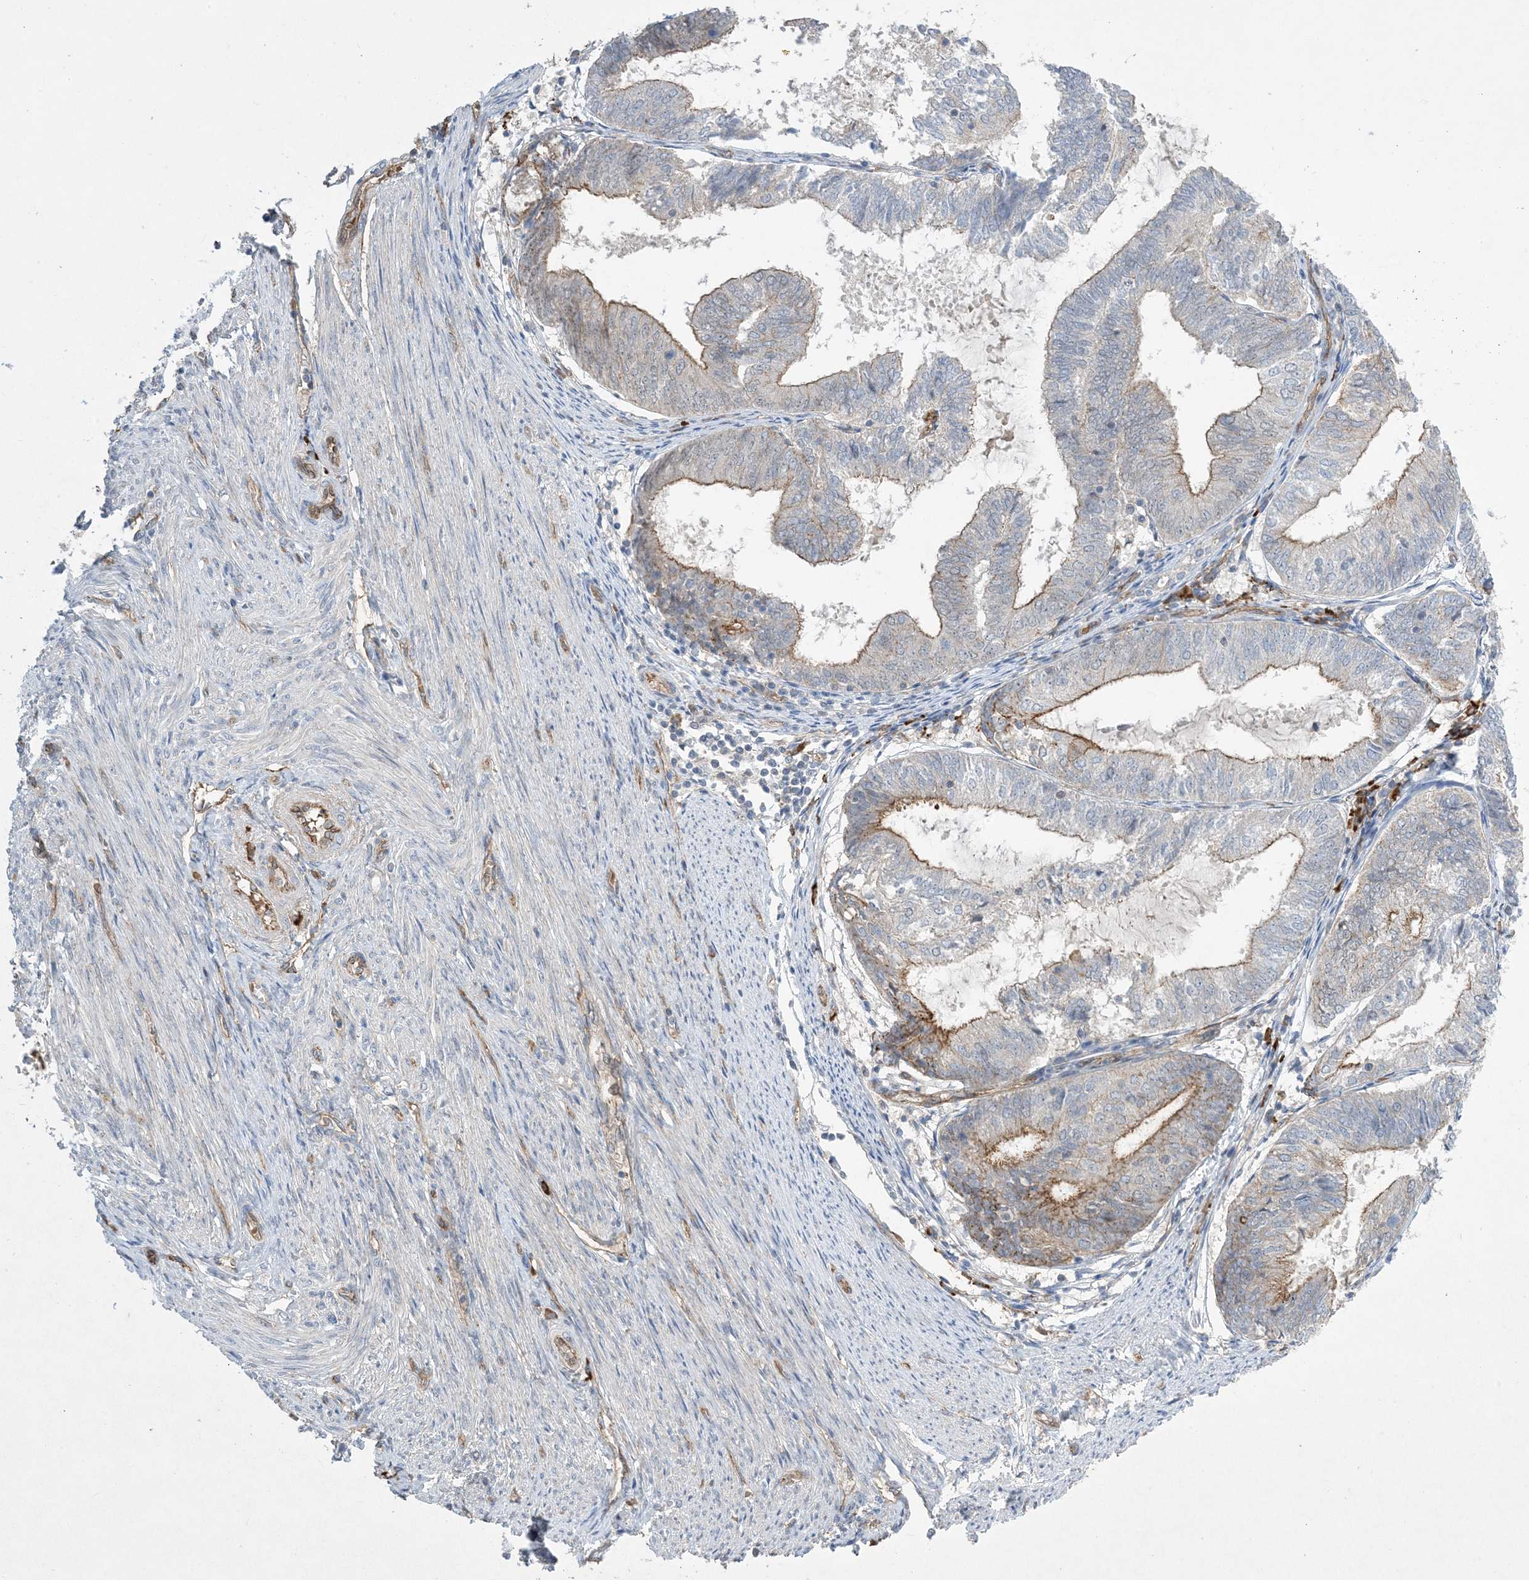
{"staining": {"intensity": "moderate", "quantity": "<25%", "location": "cytoplasmic/membranous"}, "tissue": "endometrial cancer", "cell_type": "Tumor cells", "image_type": "cancer", "snomed": [{"axis": "morphology", "description": "Adenocarcinoma, NOS"}, {"axis": "topography", "description": "Endometrium"}], "caption": "High-magnification brightfield microscopy of endometrial adenocarcinoma stained with DAB (3,3'-diaminobenzidine) (brown) and counterstained with hematoxylin (blue). tumor cells exhibit moderate cytoplasmic/membranous expression is identified in about<25% of cells. (IHC, brightfield microscopy, high magnification).", "gene": "AOC1", "patient": {"sex": "female", "age": 81}}